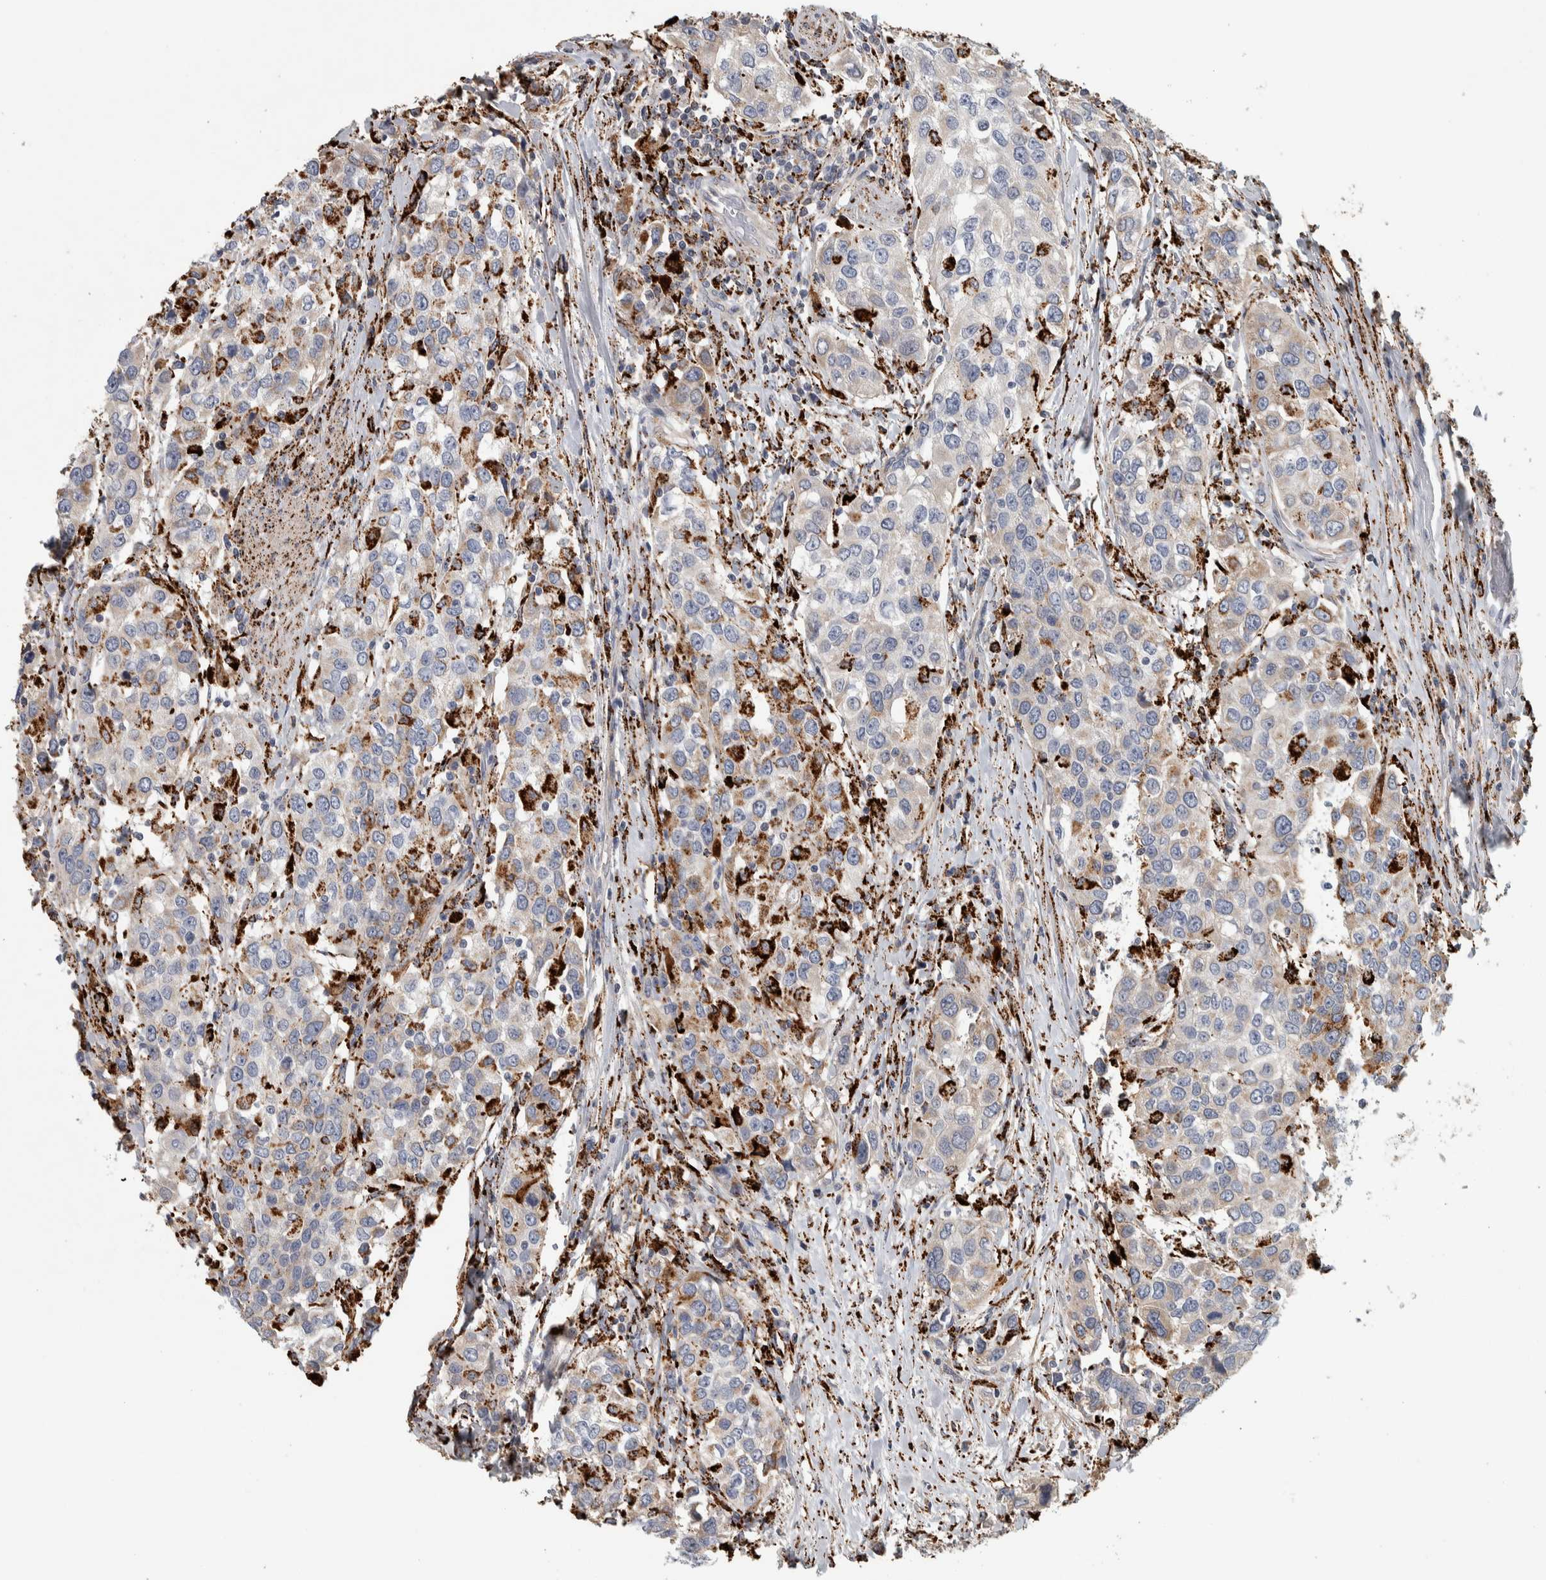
{"staining": {"intensity": "moderate", "quantity": "25%-75%", "location": "cytoplasmic/membranous"}, "tissue": "urothelial cancer", "cell_type": "Tumor cells", "image_type": "cancer", "snomed": [{"axis": "morphology", "description": "Urothelial carcinoma, High grade"}, {"axis": "topography", "description": "Urinary bladder"}], "caption": "Protein expression analysis of urothelial cancer displays moderate cytoplasmic/membranous positivity in about 25%-75% of tumor cells.", "gene": "FAM78A", "patient": {"sex": "female", "age": 80}}